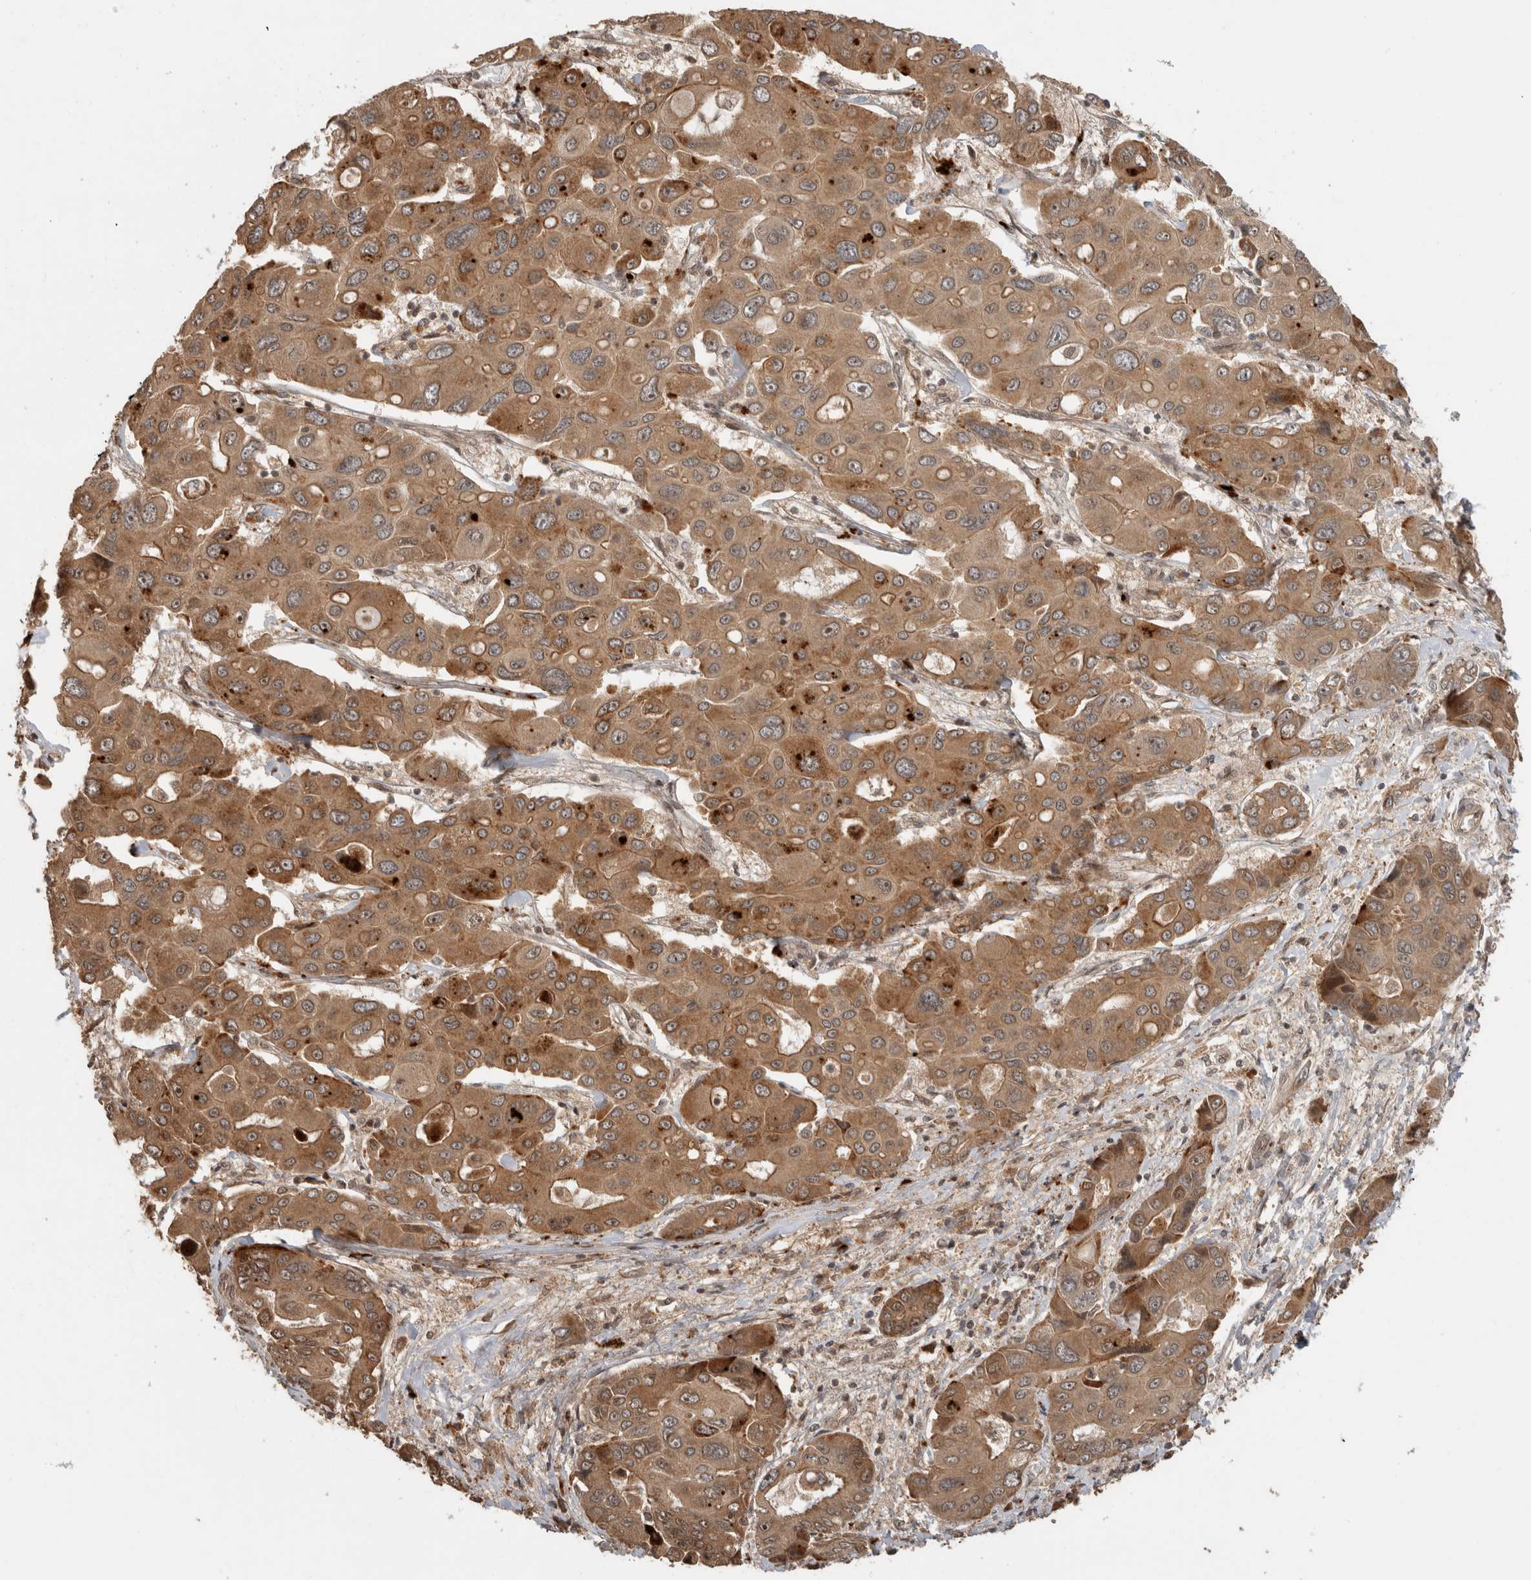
{"staining": {"intensity": "moderate", "quantity": ">75%", "location": "cytoplasmic/membranous"}, "tissue": "liver cancer", "cell_type": "Tumor cells", "image_type": "cancer", "snomed": [{"axis": "morphology", "description": "Cholangiocarcinoma"}, {"axis": "topography", "description": "Liver"}], "caption": "A brown stain shows moderate cytoplasmic/membranous expression of a protein in liver cancer (cholangiocarcinoma) tumor cells.", "gene": "PITPNC1", "patient": {"sex": "male", "age": 67}}